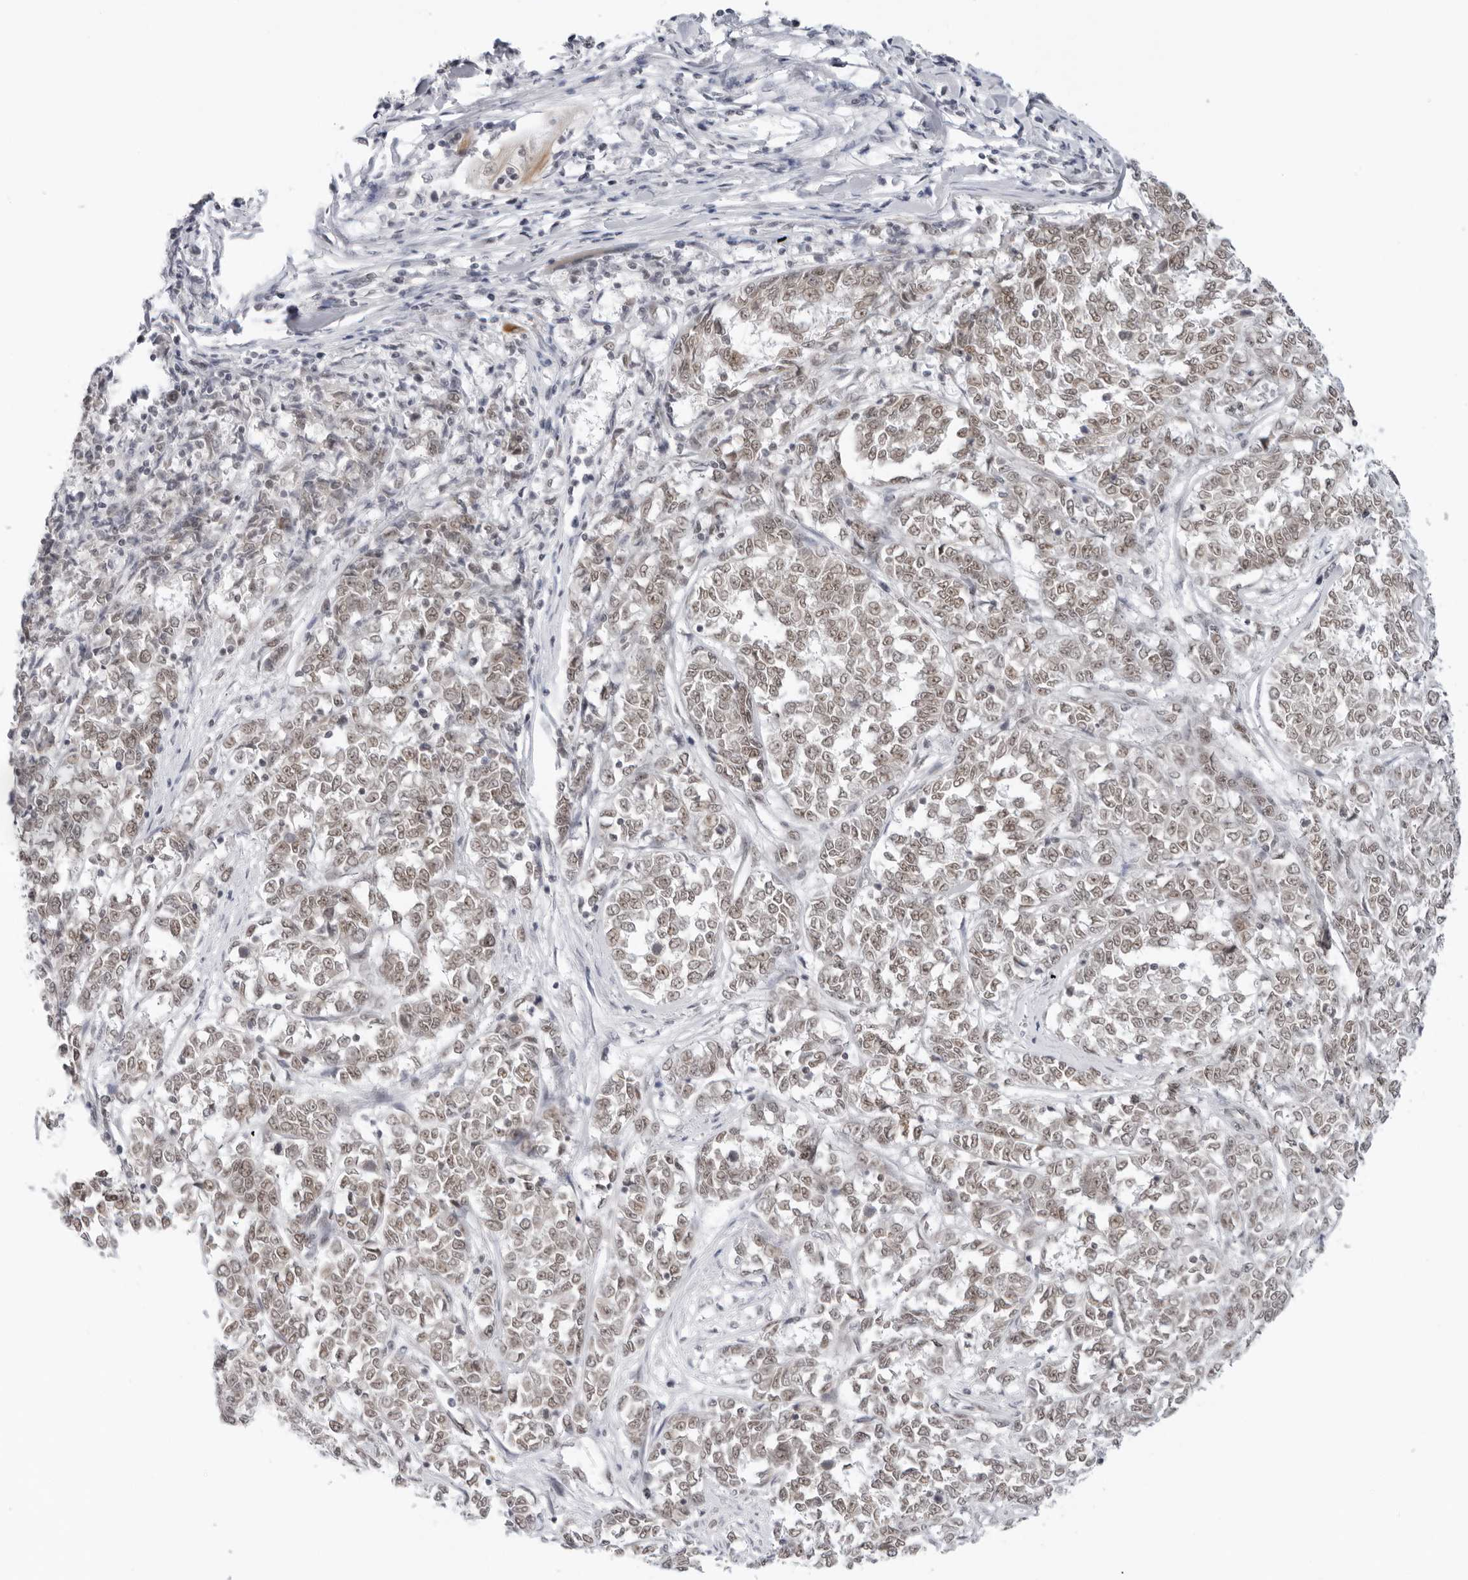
{"staining": {"intensity": "weak", "quantity": ">75%", "location": "nuclear"}, "tissue": "melanoma", "cell_type": "Tumor cells", "image_type": "cancer", "snomed": [{"axis": "morphology", "description": "Malignant melanoma, NOS"}, {"axis": "topography", "description": "Skin"}], "caption": "A low amount of weak nuclear staining is present in approximately >75% of tumor cells in melanoma tissue.", "gene": "FOXK2", "patient": {"sex": "female", "age": 72}}